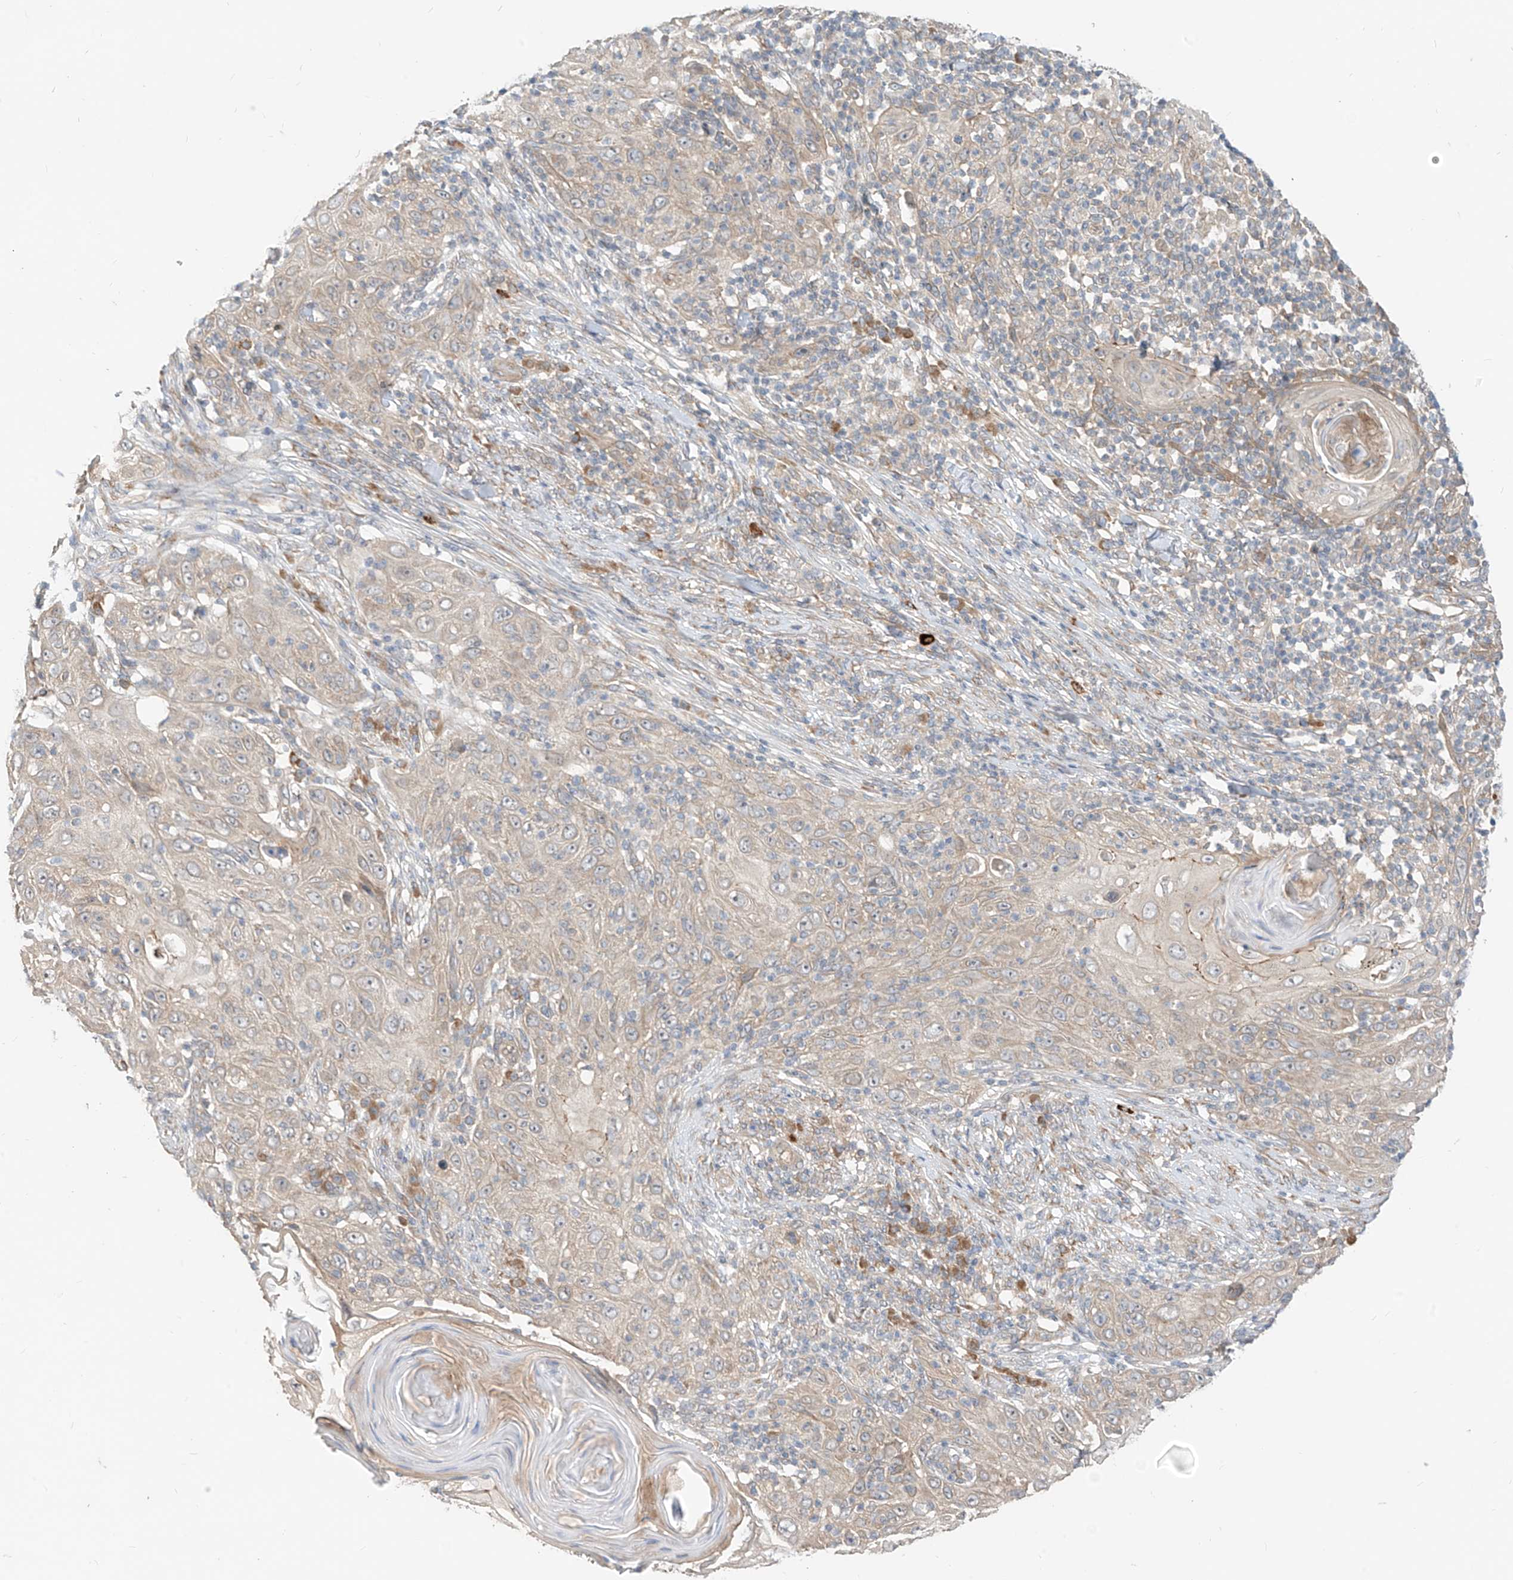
{"staining": {"intensity": "weak", "quantity": "<25%", "location": "cytoplasmic/membranous"}, "tissue": "skin cancer", "cell_type": "Tumor cells", "image_type": "cancer", "snomed": [{"axis": "morphology", "description": "Squamous cell carcinoma, NOS"}, {"axis": "topography", "description": "Skin"}], "caption": "Protein analysis of skin cancer (squamous cell carcinoma) displays no significant expression in tumor cells. Brightfield microscopy of immunohistochemistry stained with DAB (3,3'-diaminobenzidine) (brown) and hematoxylin (blue), captured at high magnification.", "gene": "MTUS2", "patient": {"sex": "female", "age": 88}}